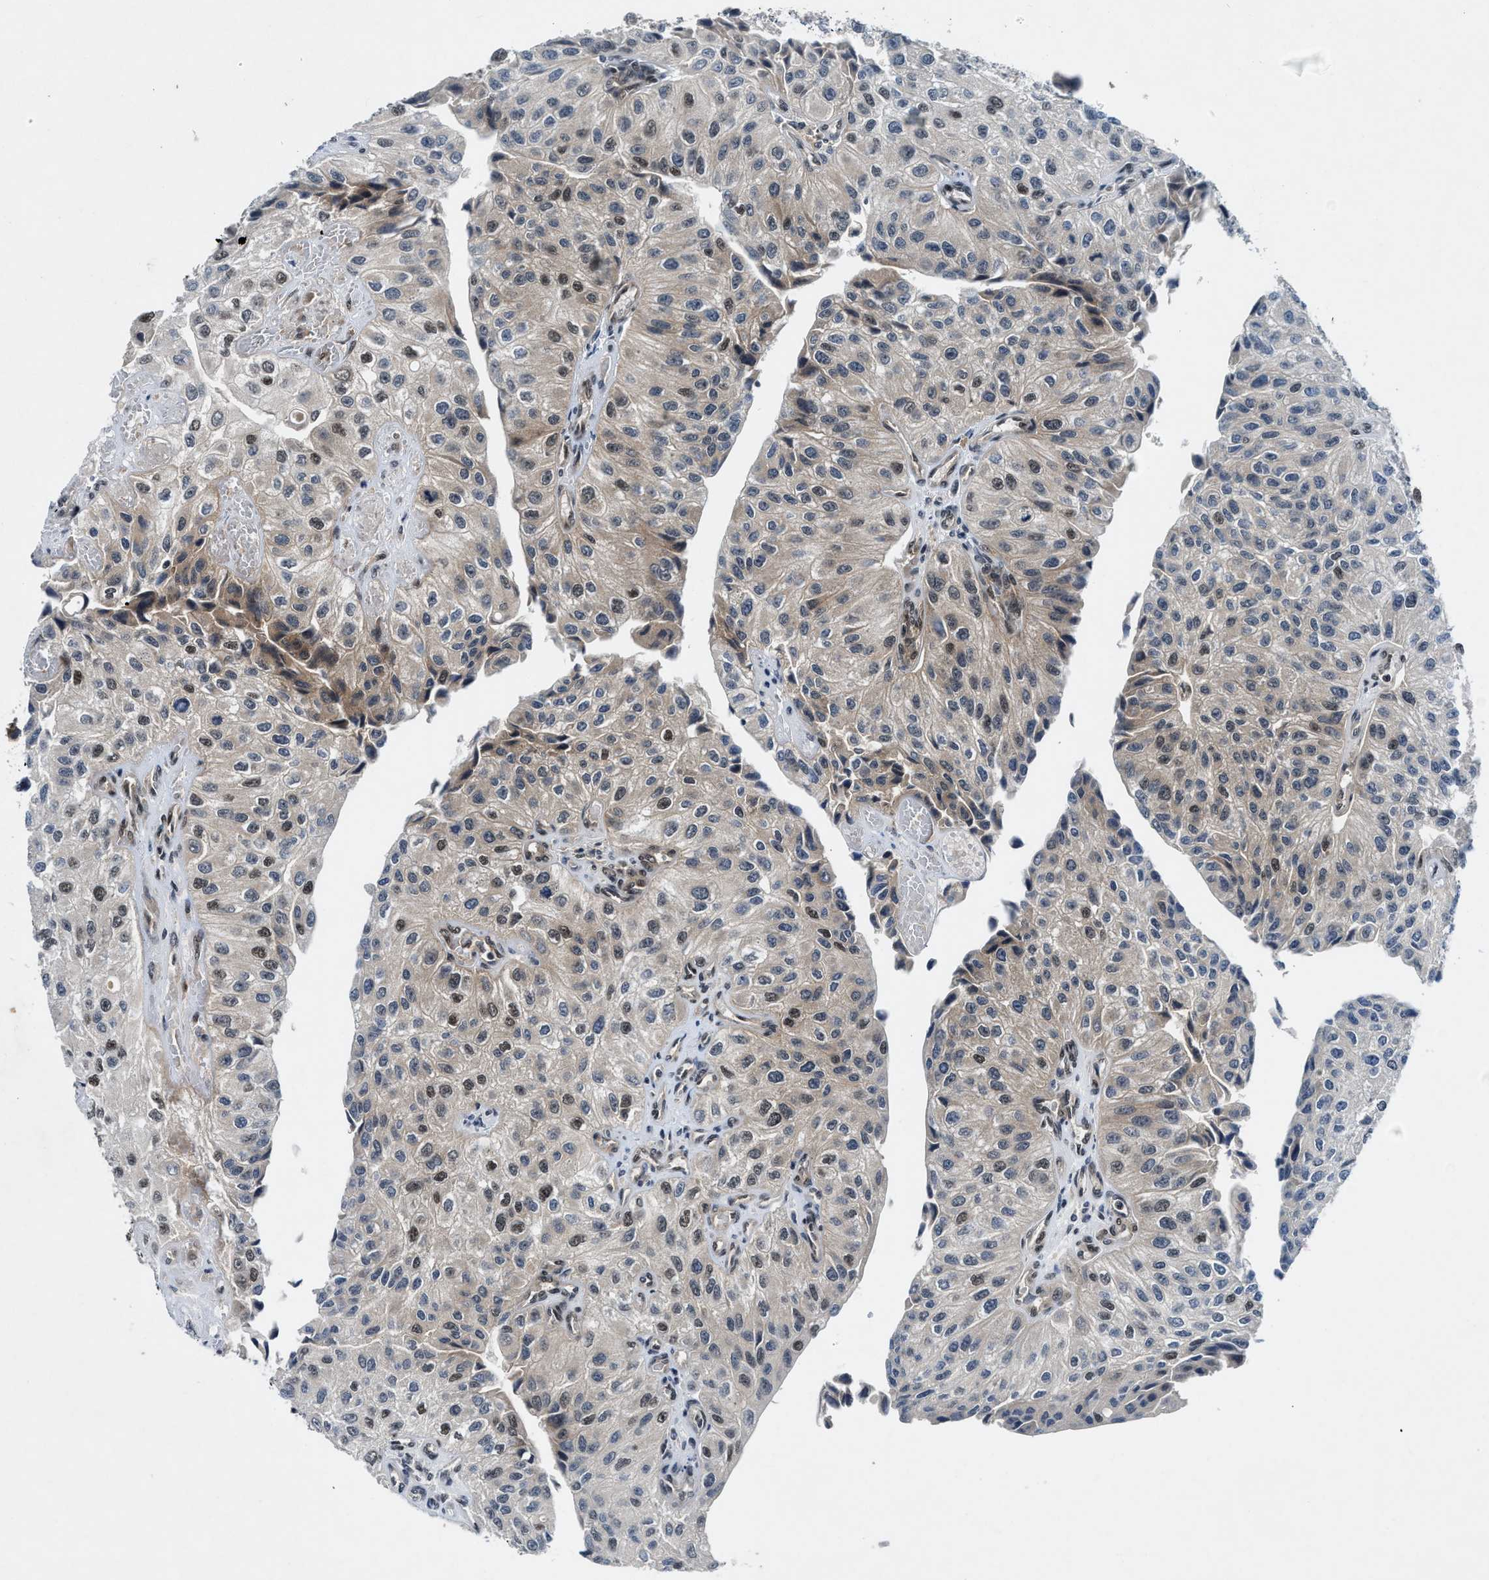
{"staining": {"intensity": "moderate", "quantity": "25%-75%", "location": "cytoplasmic/membranous,nuclear"}, "tissue": "urothelial cancer", "cell_type": "Tumor cells", "image_type": "cancer", "snomed": [{"axis": "morphology", "description": "Urothelial carcinoma, High grade"}, {"axis": "topography", "description": "Kidney"}, {"axis": "topography", "description": "Urinary bladder"}], "caption": "Tumor cells demonstrate moderate cytoplasmic/membranous and nuclear positivity in approximately 25%-75% of cells in urothelial cancer.", "gene": "NCOA1", "patient": {"sex": "male", "age": 77}}